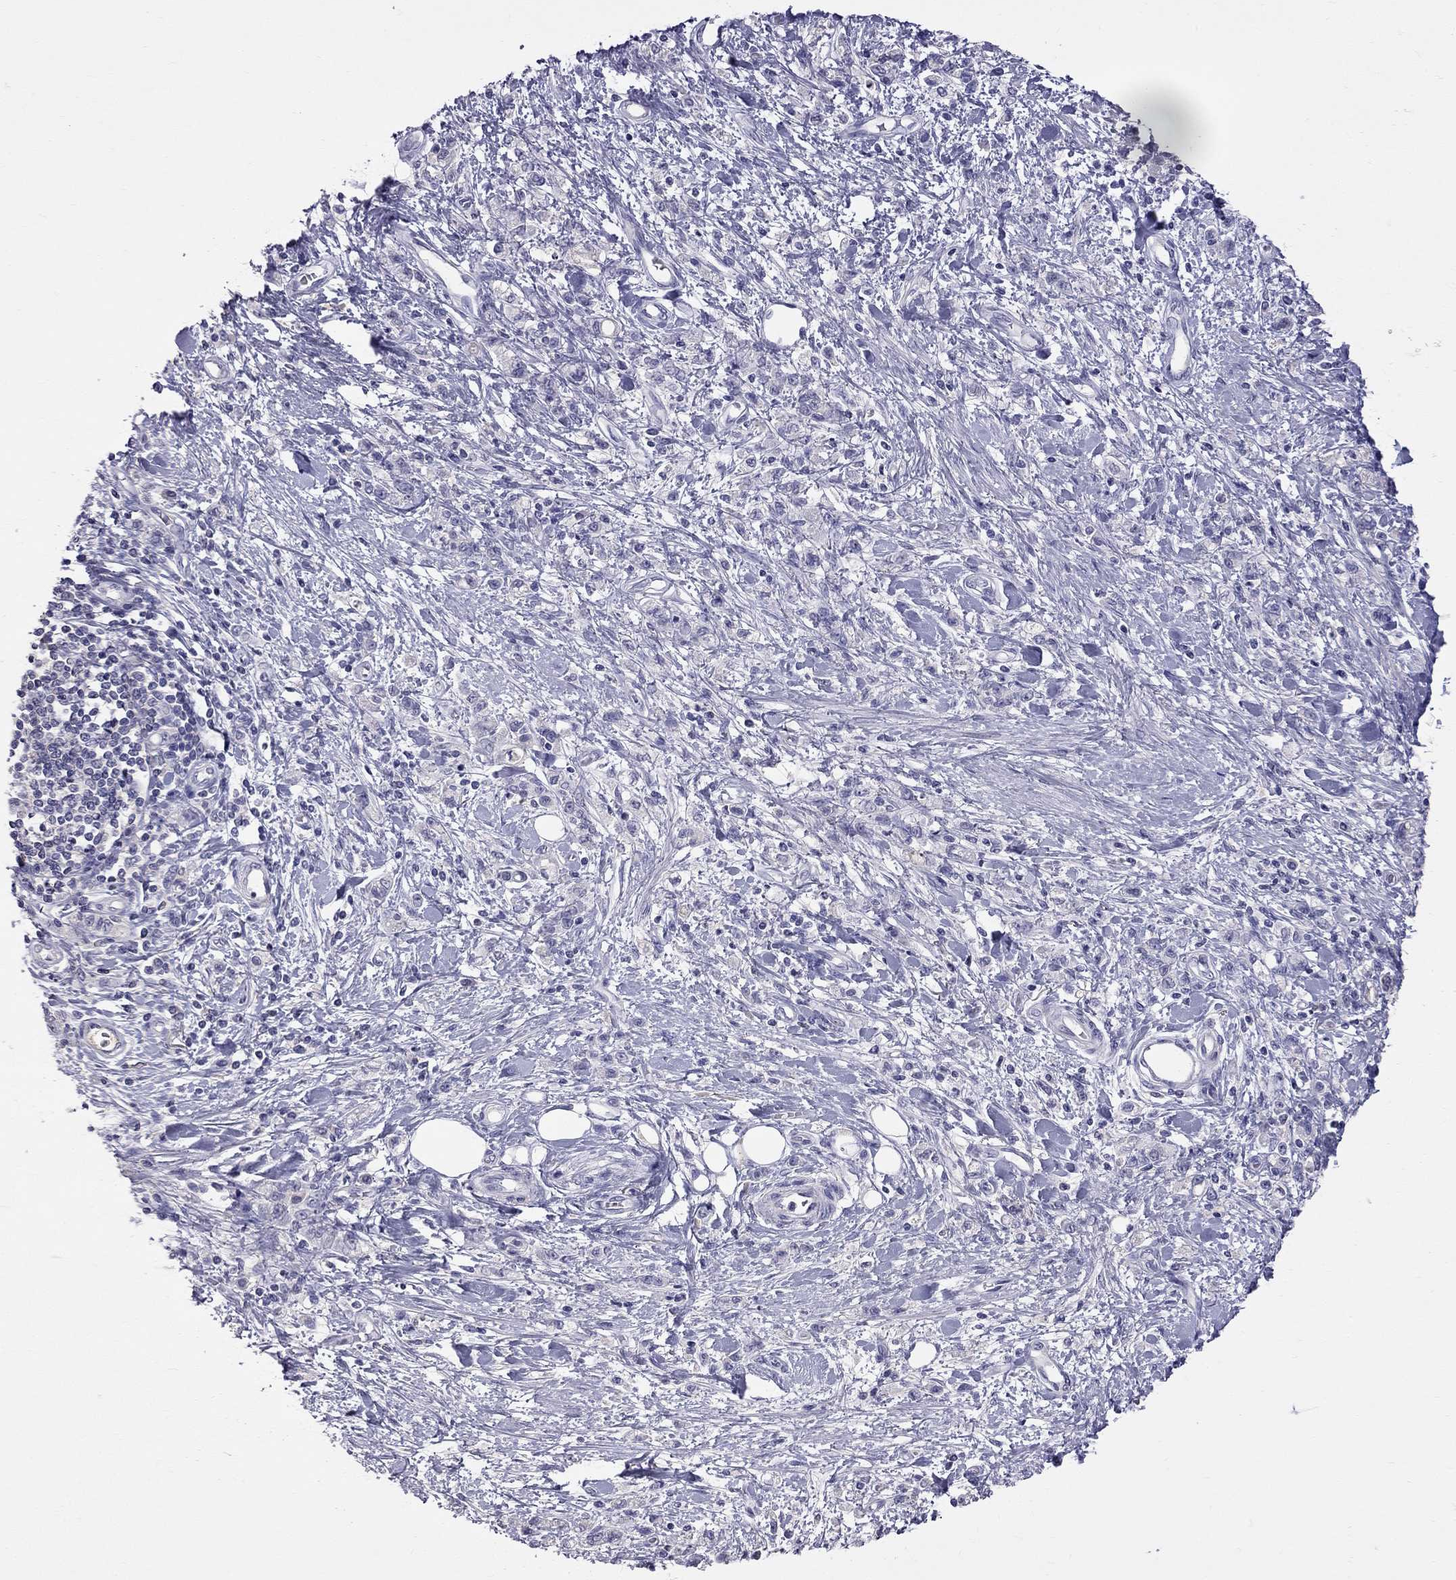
{"staining": {"intensity": "negative", "quantity": "none", "location": "none"}, "tissue": "stomach cancer", "cell_type": "Tumor cells", "image_type": "cancer", "snomed": [{"axis": "morphology", "description": "Adenocarcinoma, NOS"}, {"axis": "topography", "description": "Stomach"}], "caption": "This is a photomicrograph of IHC staining of stomach adenocarcinoma, which shows no staining in tumor cells.", "gene": "CFAP91", "patient": {"sex": "male", "age": 77}}